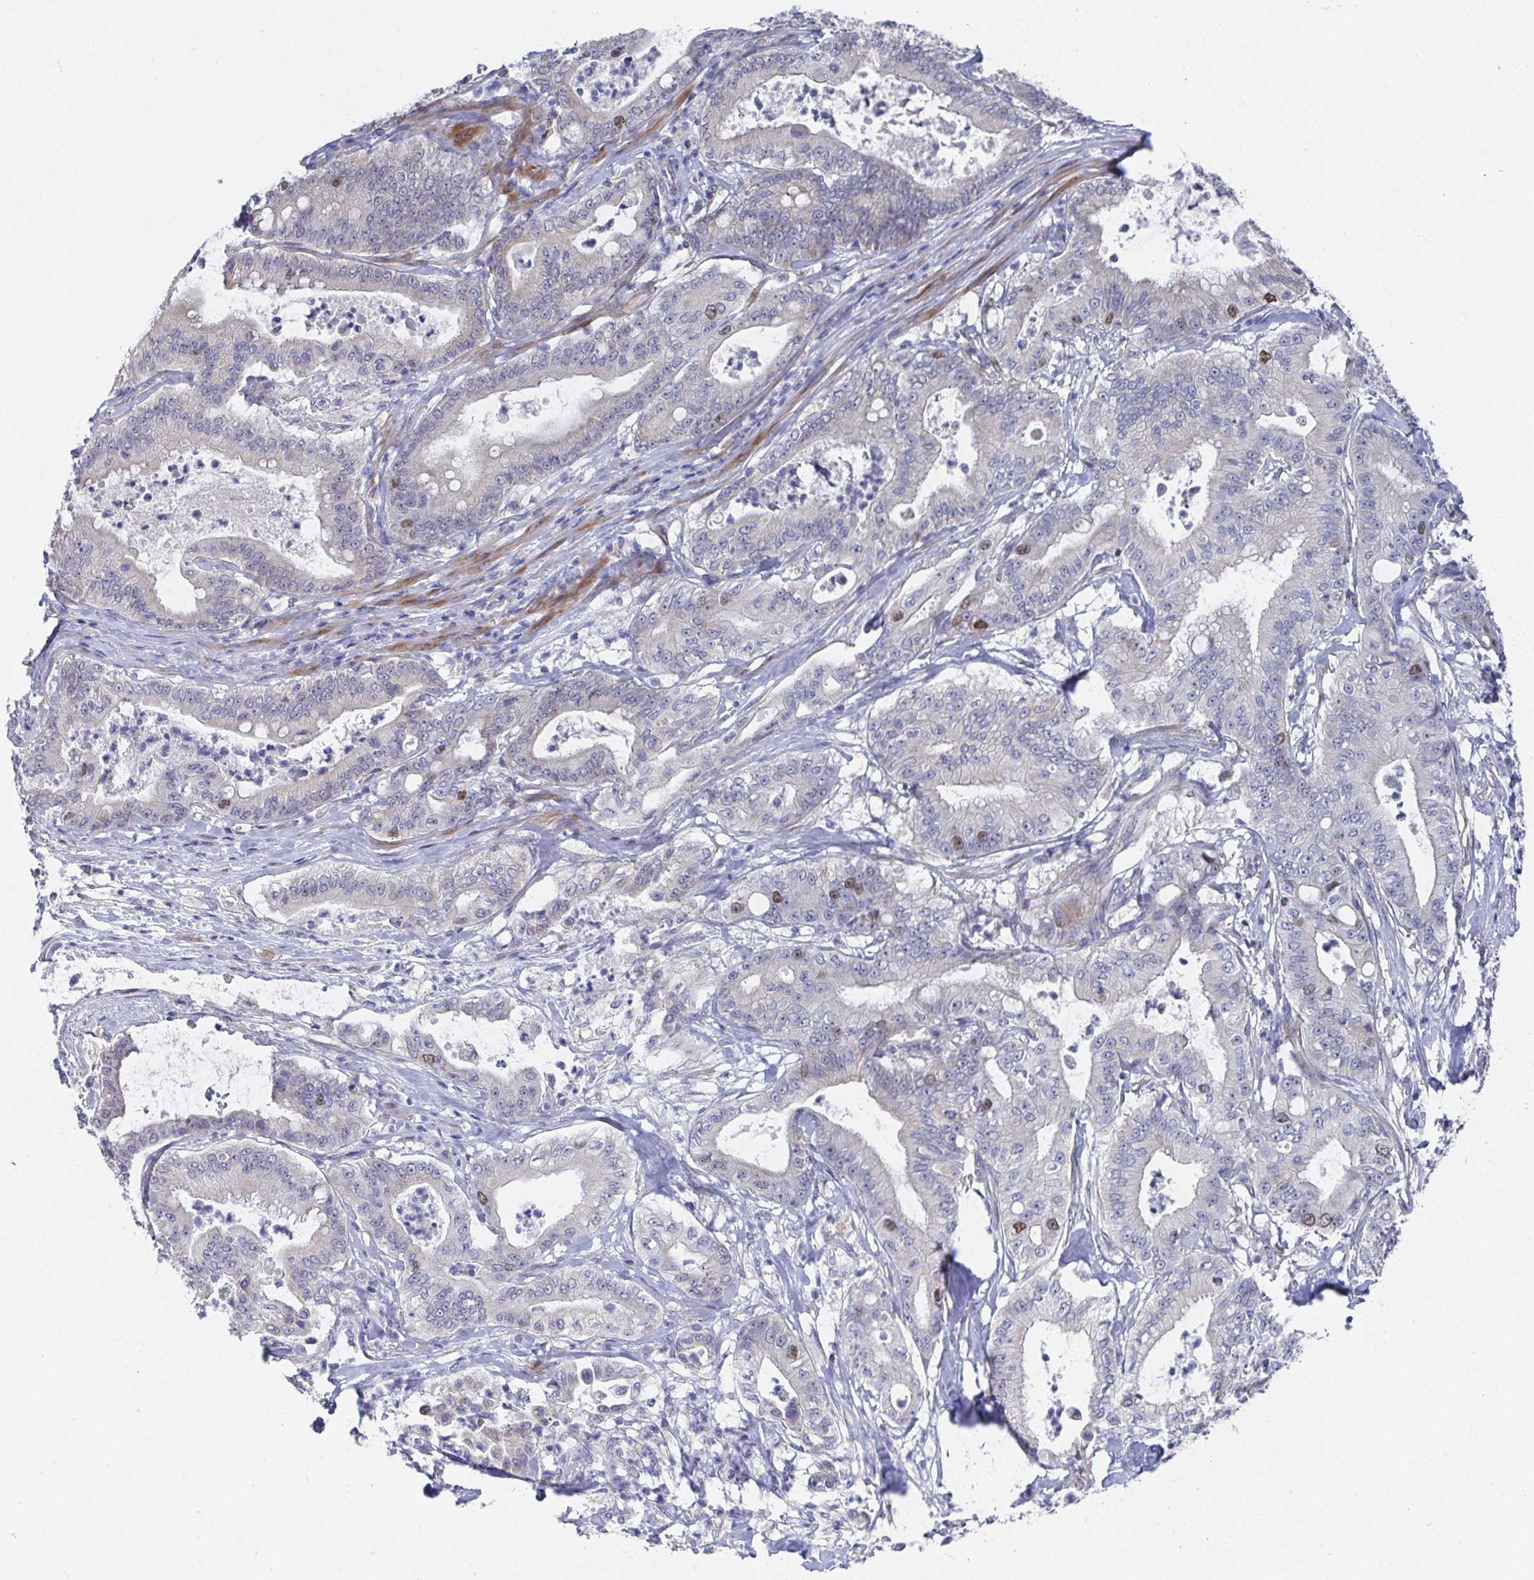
{"staining": {"intensity": "moderate", "quantity": "<25%", "location": "nuclear"}, "tissue": "pancreatic cancer", "cell_type": "Tumor cells", "image_type": "cancer", "snomed": [{"axis": "morphology", "description": "Adenocarcinoma, NOS"}, {"axis": "topography", "description": "Pancreas"}], "caption": "There is low levels of moderate nuclear staining in tumor cells of pancreatic adenocarcinoma, as demonstrated by immunohistochemical staining (brown color).", "gene": "ATP5F1C", "patient": {"sex": "male", "age": 71}}